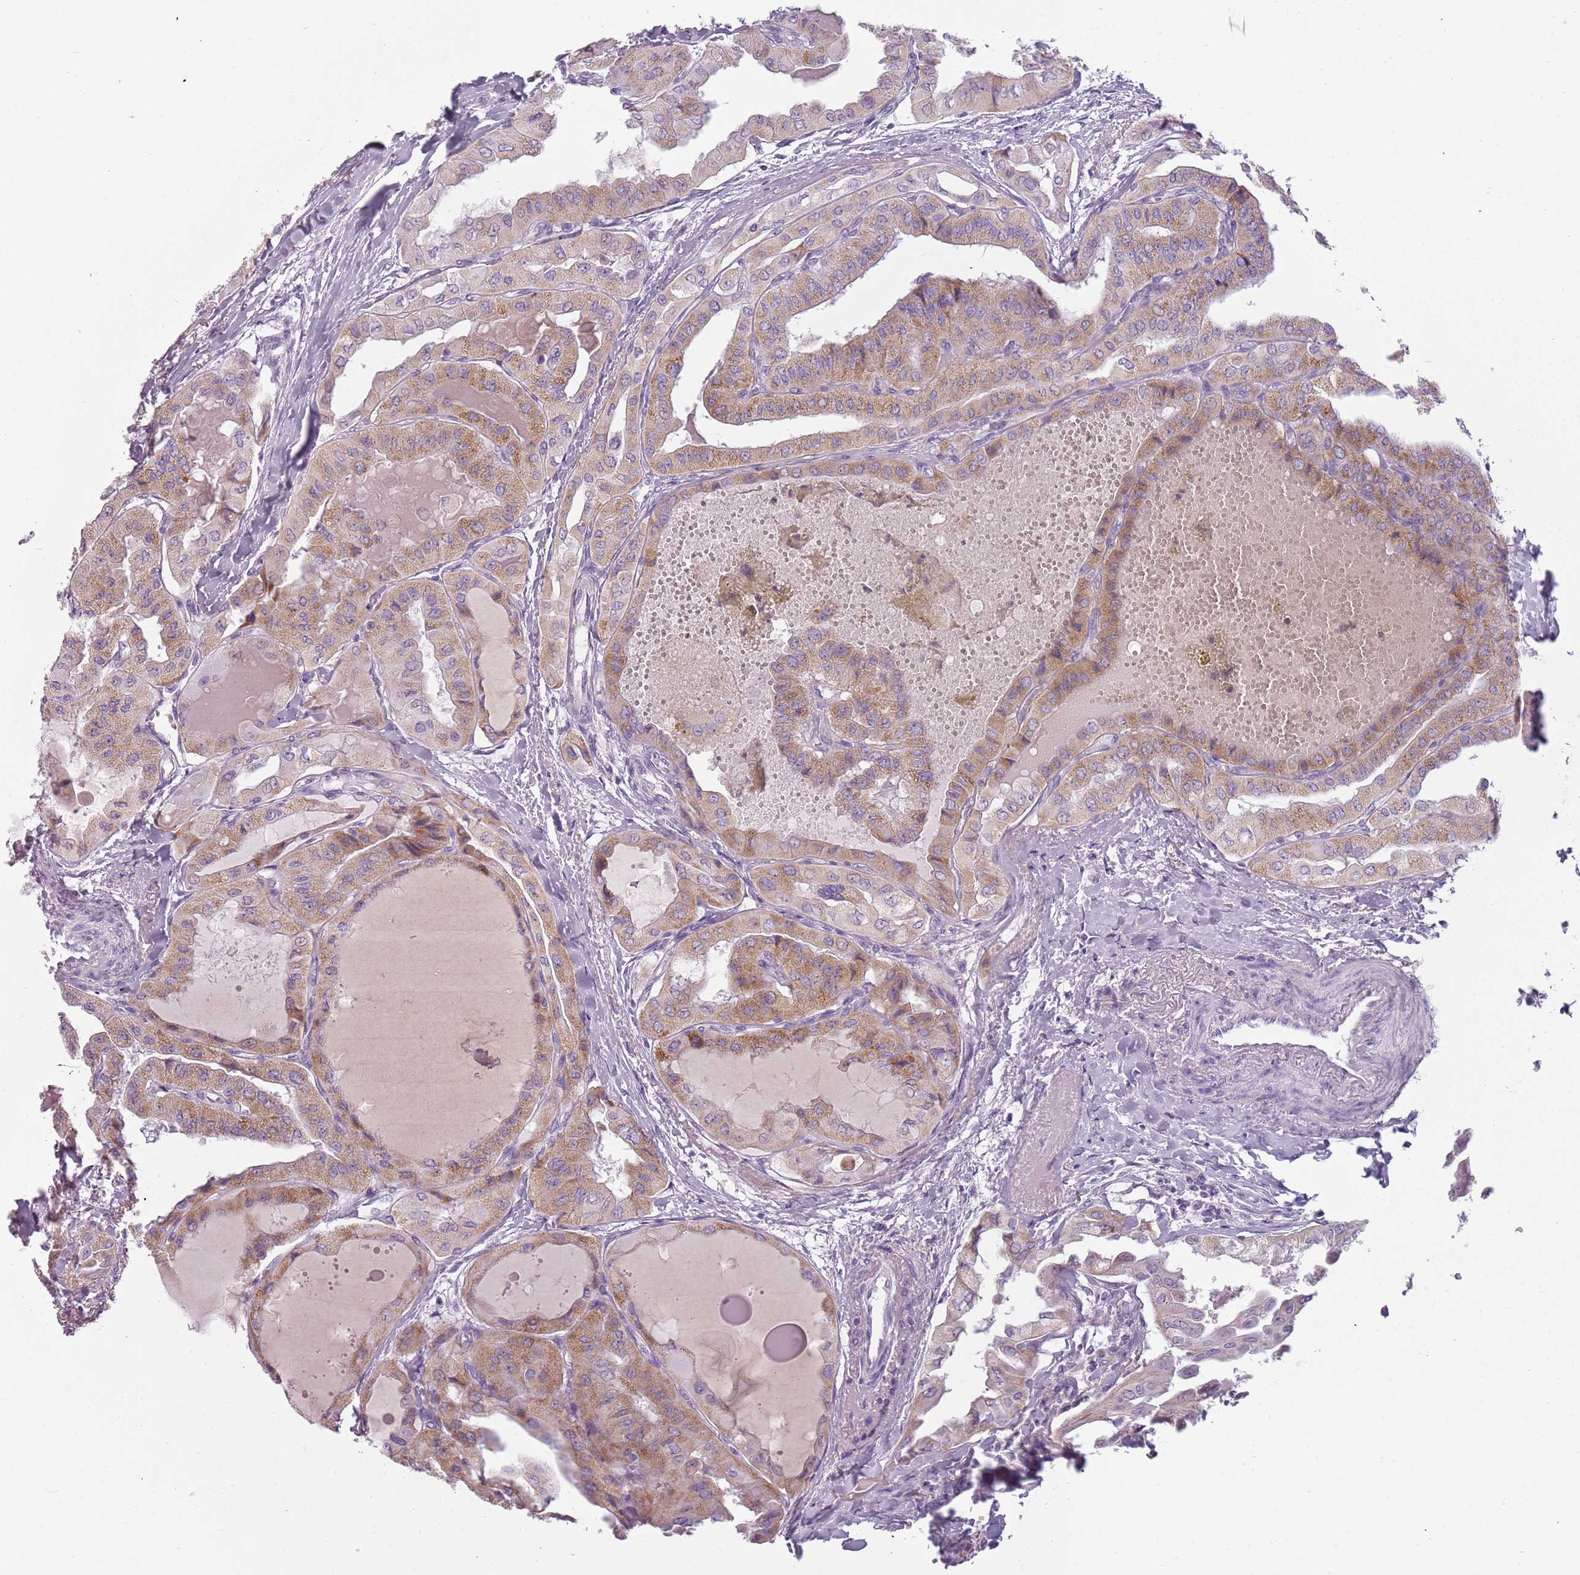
{"staining": {"intensity": "moderate", "quantity": "25%-75%", "location": "cytoplasmic/membranous"}, "tissue": "thyroid cancer", "cell_type": "Tumor cells", "image_type": "cancer", "snomed": [{"axis": "morphology", "description": "Papillary adenocarcinoma, NOS"}, {"axis": "topography", "description": "Thyroid gland"}], "caption": "Protein expression analysis of human thyroid cancer reveals moderate cytoplasmic/membranous staining in about 25%-75% of tumor cells.", "gene": "MEGF8", "patient": {"sex": "female", "age": 59}}